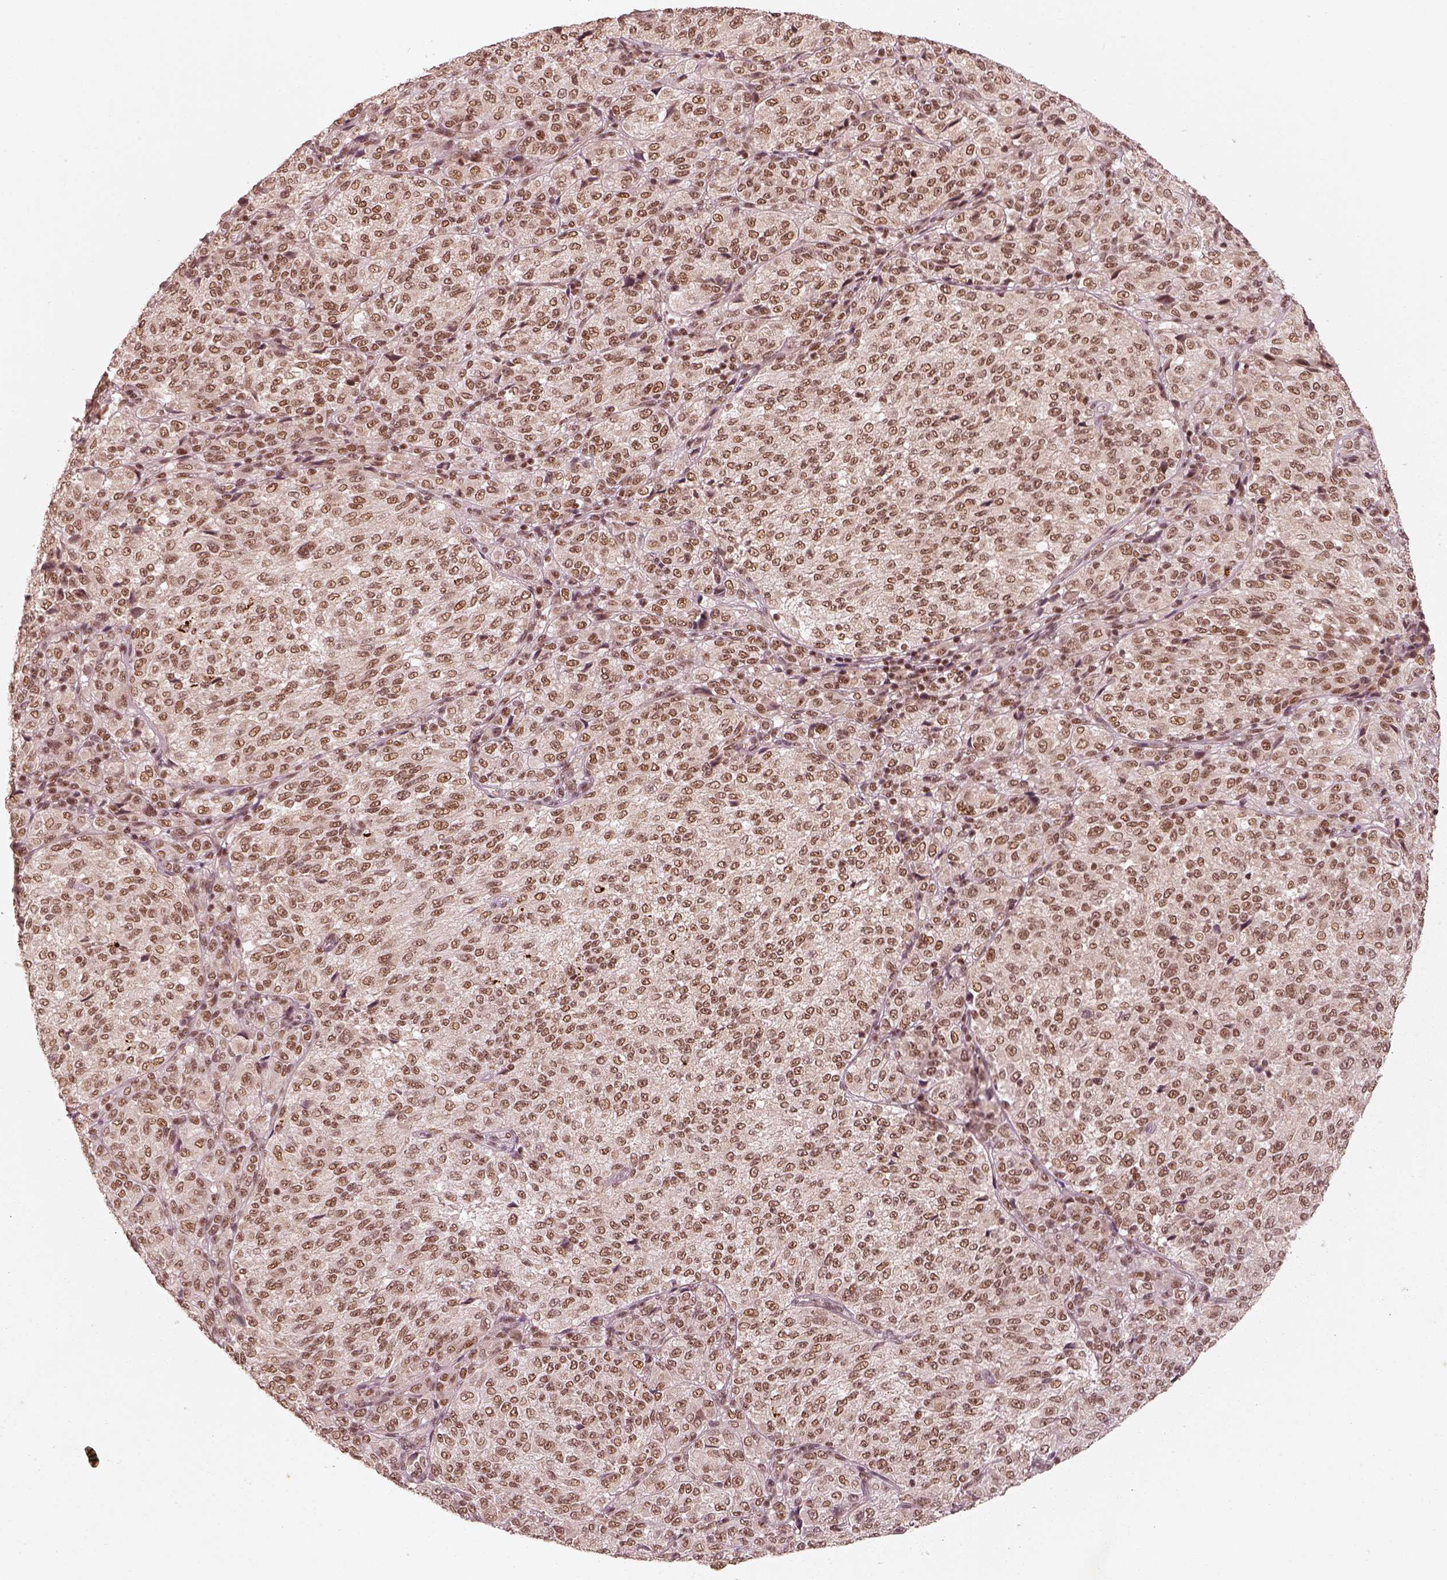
{"staining": {"intensity": "moderate", "quantity": ">75%", "location": "nuclear"}, "tissue": "melanoma", "cell_type": "Tumor cells", "image_type": "cancer", "snomed": [{"axis": "morphology", "description": "Malignant melanoma, Metastatic site"}, {"axis": "topography", "description": "Brain"}], "caption": "Tumor cells show medium levels of moderate nuclear positivity in approximately >75% of cells in human melanoma. (DAB = brown stain, brightfield microscopy at high magnification).", "gene": "GMEB2", "patient": {"sex": "female", "age": 56}}